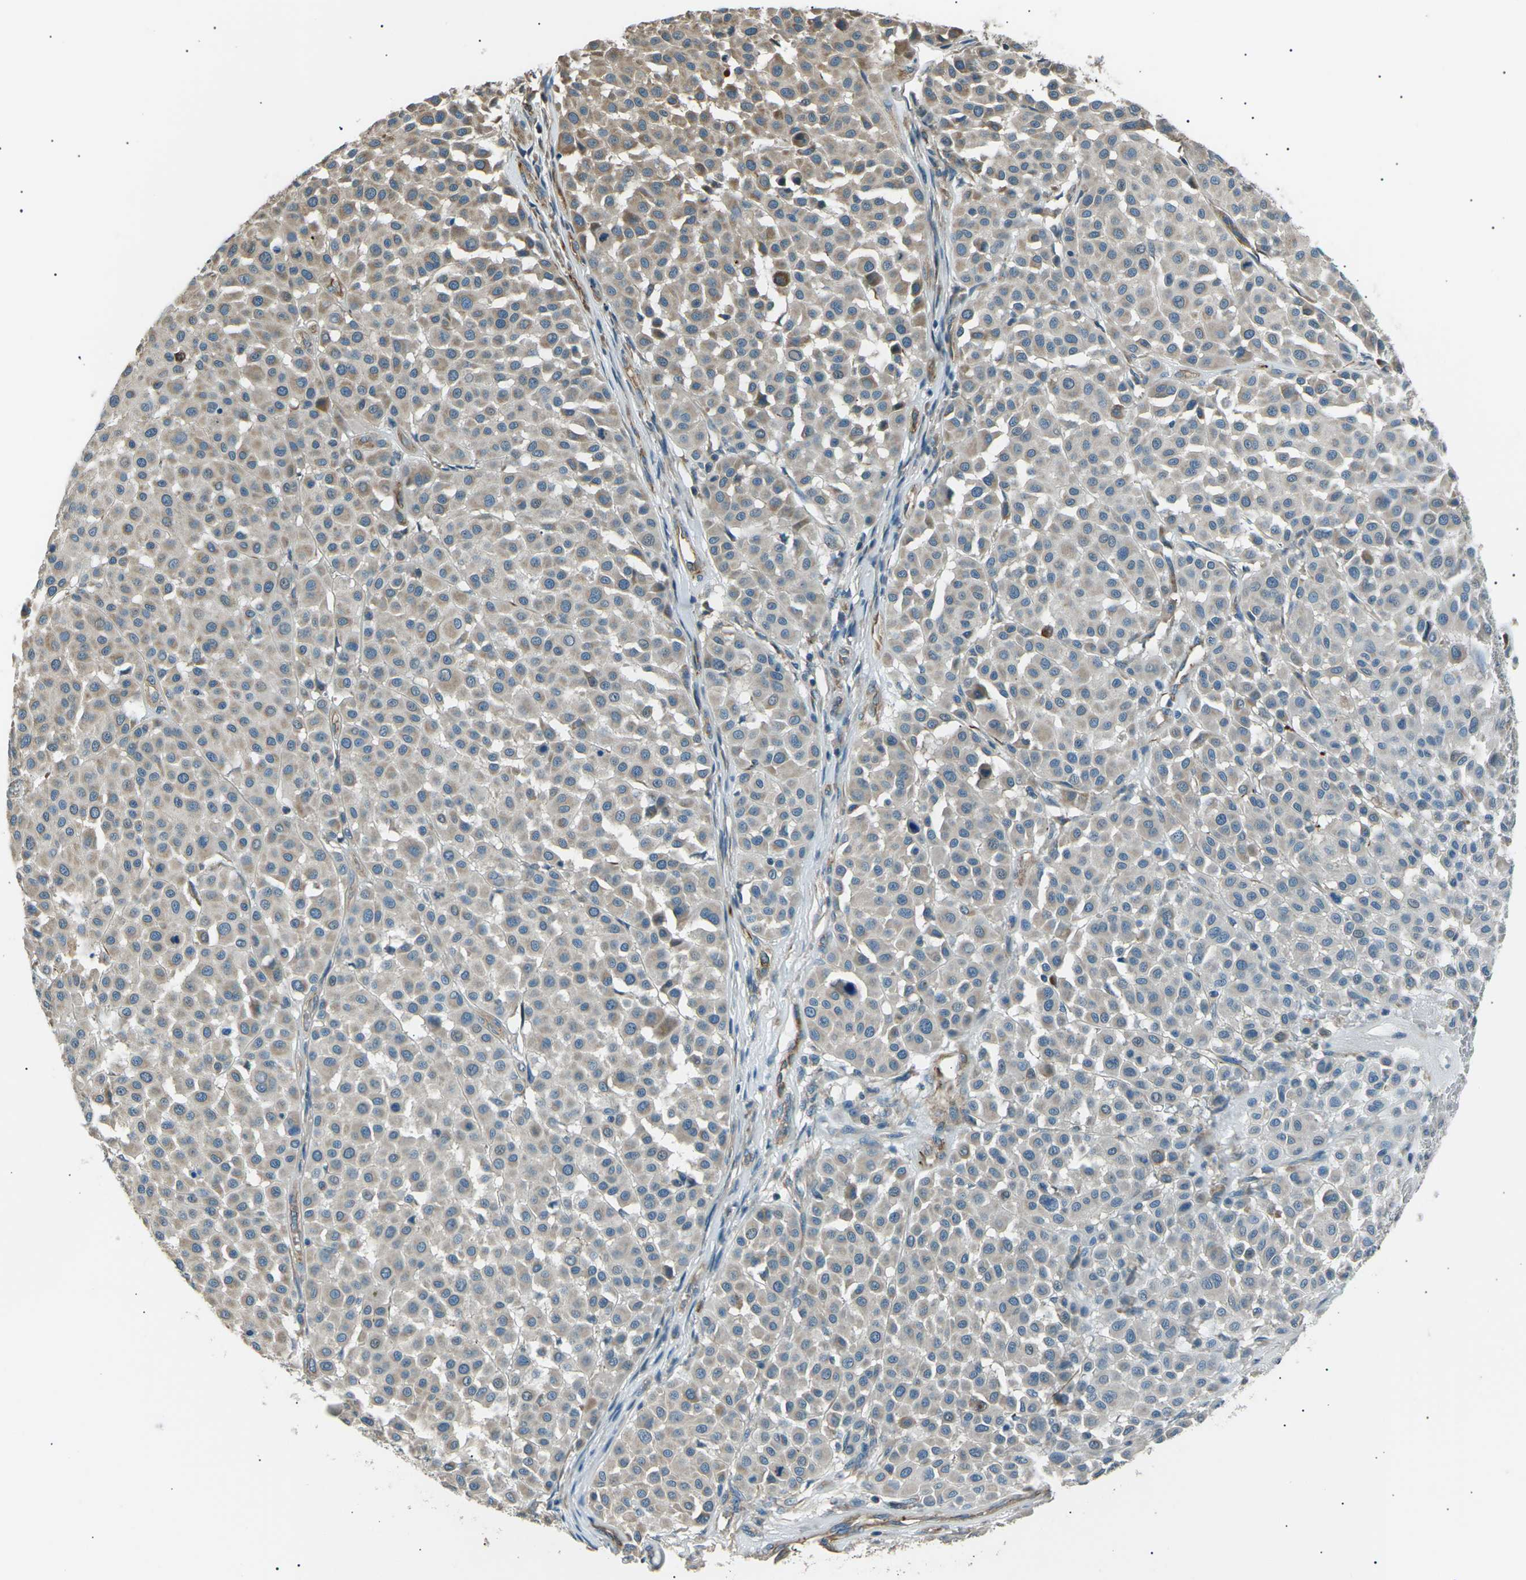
{"staining": {"intensity": "moderate", "quantity": ">75%", "location": "cytoplasmic/membranous"}, "tissue": "melanoma", "cell_type": "Tumor cells", "image_type": "cancer", "snomed": [{"axis": "morphology", "description": "Malignant melanoma, Metastatic site"}, {"axis": "topography", "description": "Soft tissue"}], "caption": "The image demonstrates staining of melanoma, revealing moderate cytoplasmic/membranous protein positivity (brown color) within tumor cells. The staining was performed using DAB (3,3'-diaminobenzidine) to visualize the protein expression in brown, while the nuclei were stained in blue with hematoxylin (Magnification: 20x).", "gene": "SLK", "patient": {"sex": "male", "age": 41}}